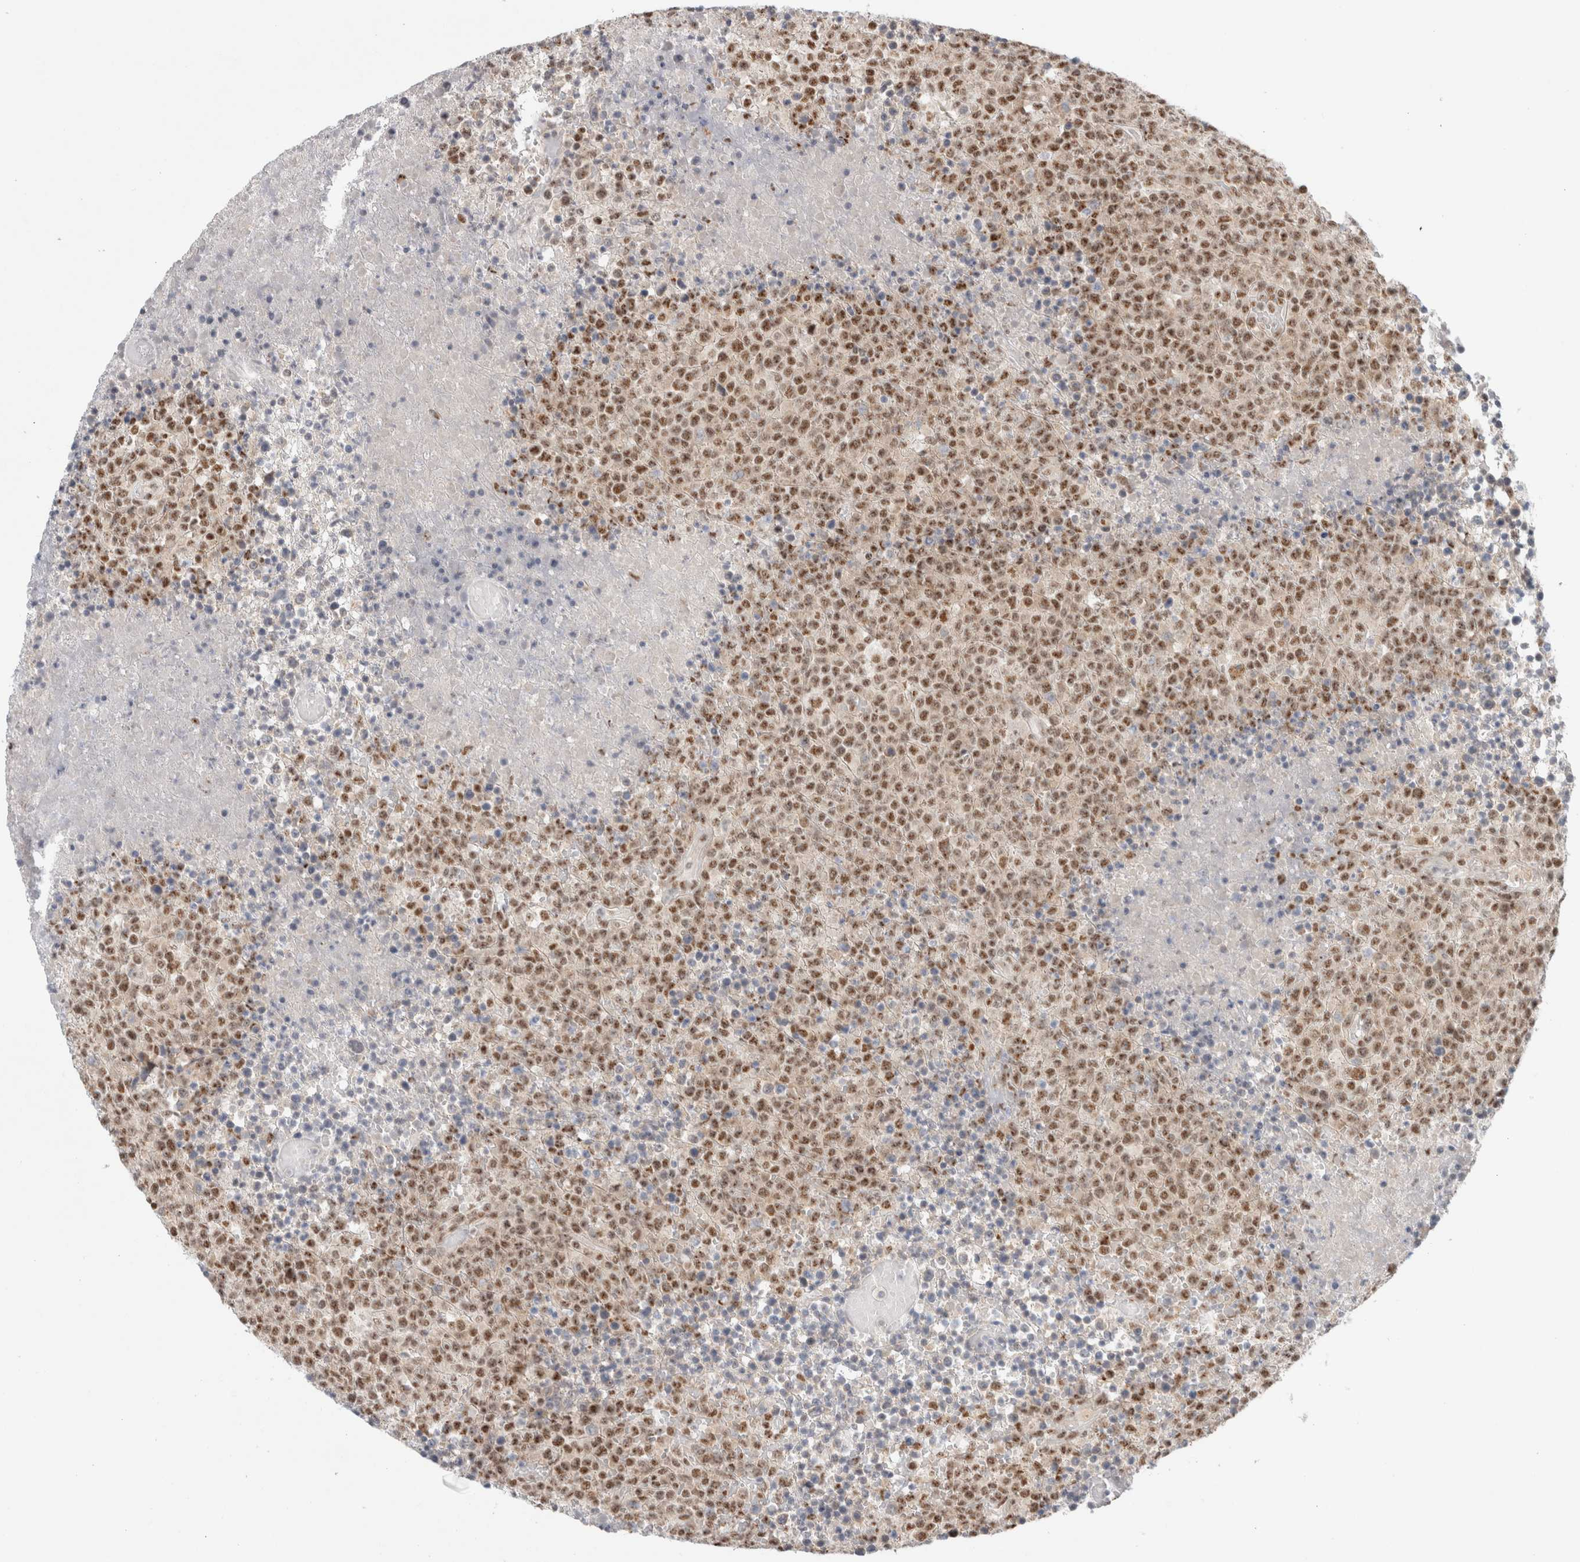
{"staining": {"intensity": "moderate", "quantity": ">75%", "location": "nuclear"}, "tissue": "lymphoma", "cell_type": "Tumor cells", "image_type": "cancer", "snomed": [{"axis": "morphology", "description": "Malignant lymphoma, non-Hodgkin's type, High grade"}, {"axis": "topography", "description": "Lymph node"}], "caption": "Lymphoma was stained to show a protein in brown. There is medium levels of moderate nuclear positivity in approximately >75% of tumor cells.", "gene": "TRMT12", "patient": {"sex": "male", "age": 13}}